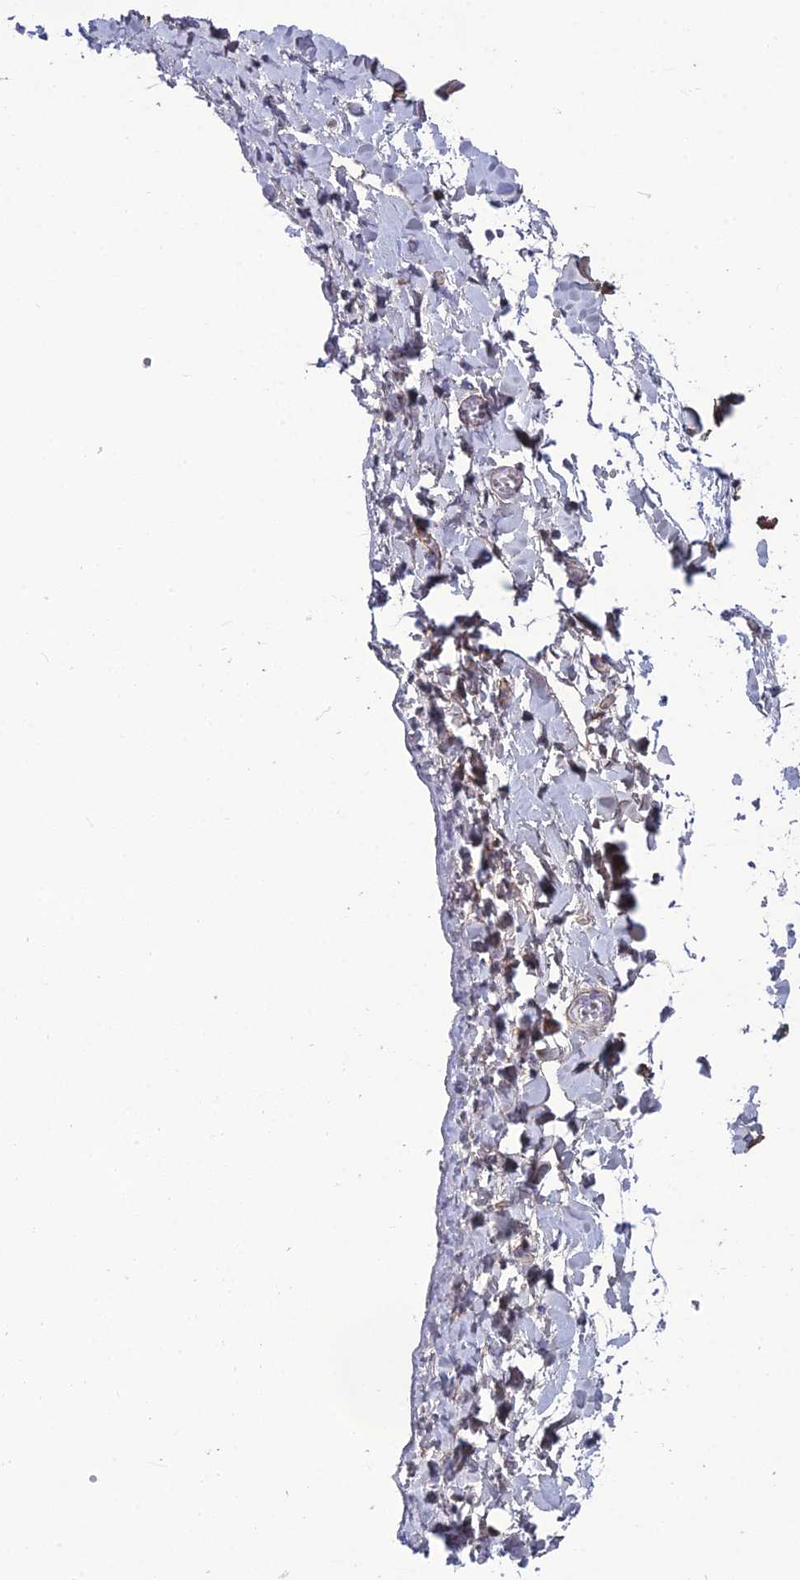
{"staining": {"intensity": "negative", "quantity": "none", "location": "none"}, "tissue": "adipose tissue", "cell_type": "Adipocytes", "image_type": "normal", "snomed": [{"axis": "morphology", "description": "Normal tissue, NOS"}, {"axis": "topography", "description": "Gallbladder"}, {"axis": "topography", "description": "Peripheral nerve tissue"}], "caption": "High power microscopy histopathology image of an immunohistochemistry (IHC) photomicrograph of unremarkable adipose tissue, revealing no significant positivity in adipocytes.", "gene": "RSRC1", "patient": {"sex": "male", "age": 38}}